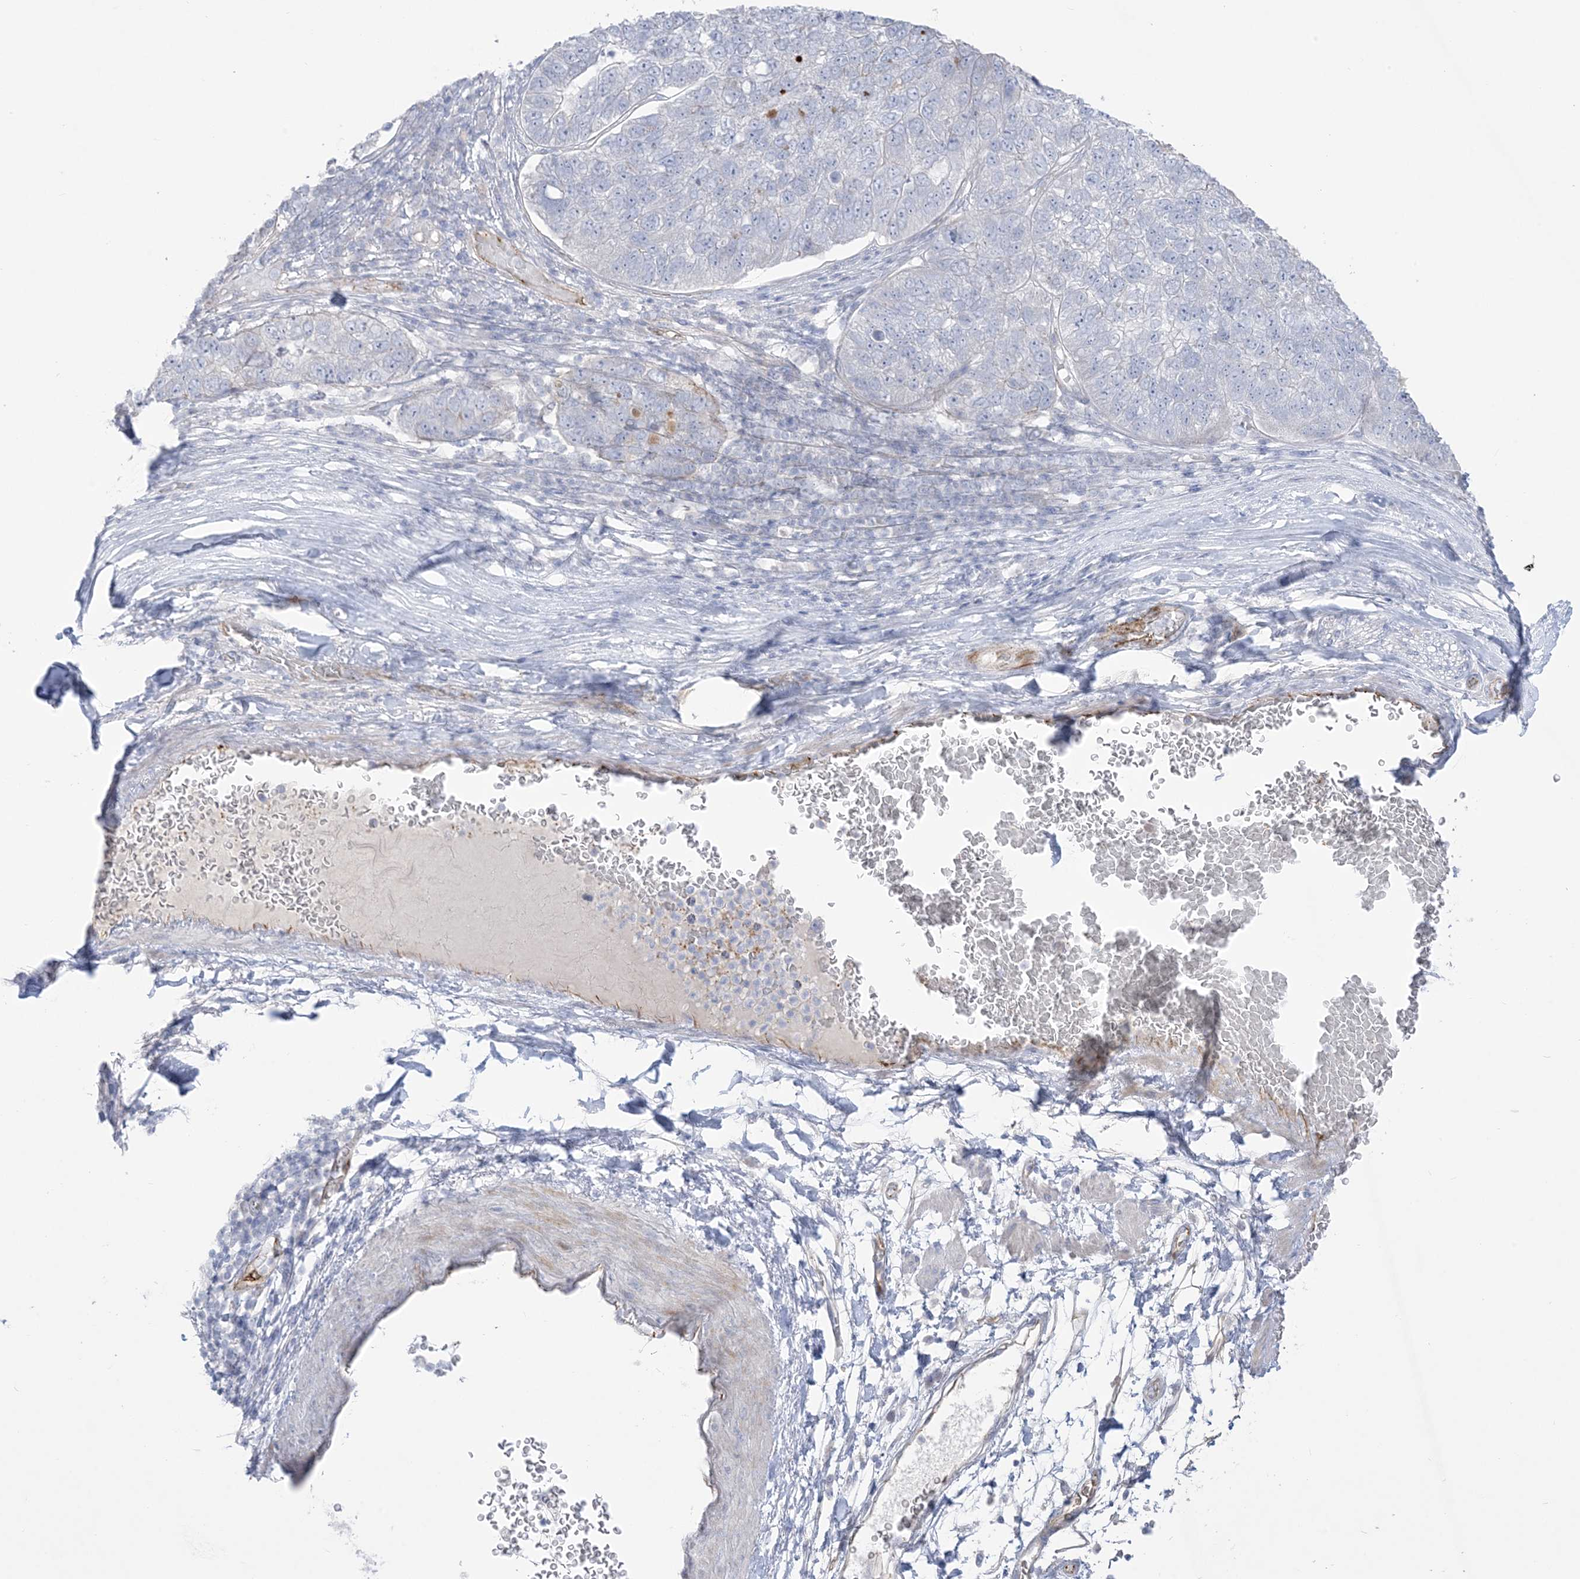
{"staining": {"intensity": "negative", "quantity": "none", "location": "none"}, "tissue": "pancreatic cancer", "cell_type": "Tumor cells", "image_type": "cancer", "snomed": [{"axis": "morphology", "description": "Adenocarcinoma, NOS"}, {"axis": "topography", "description": "Pancreas"}], "caption": "Human pancreatic cancer stained for a protein using immunohistochemistry (IHC) demonstrates no expression in tumor cells.", "gene": "B3GNT7", "patient": {"sex": "female", "age": 61}}